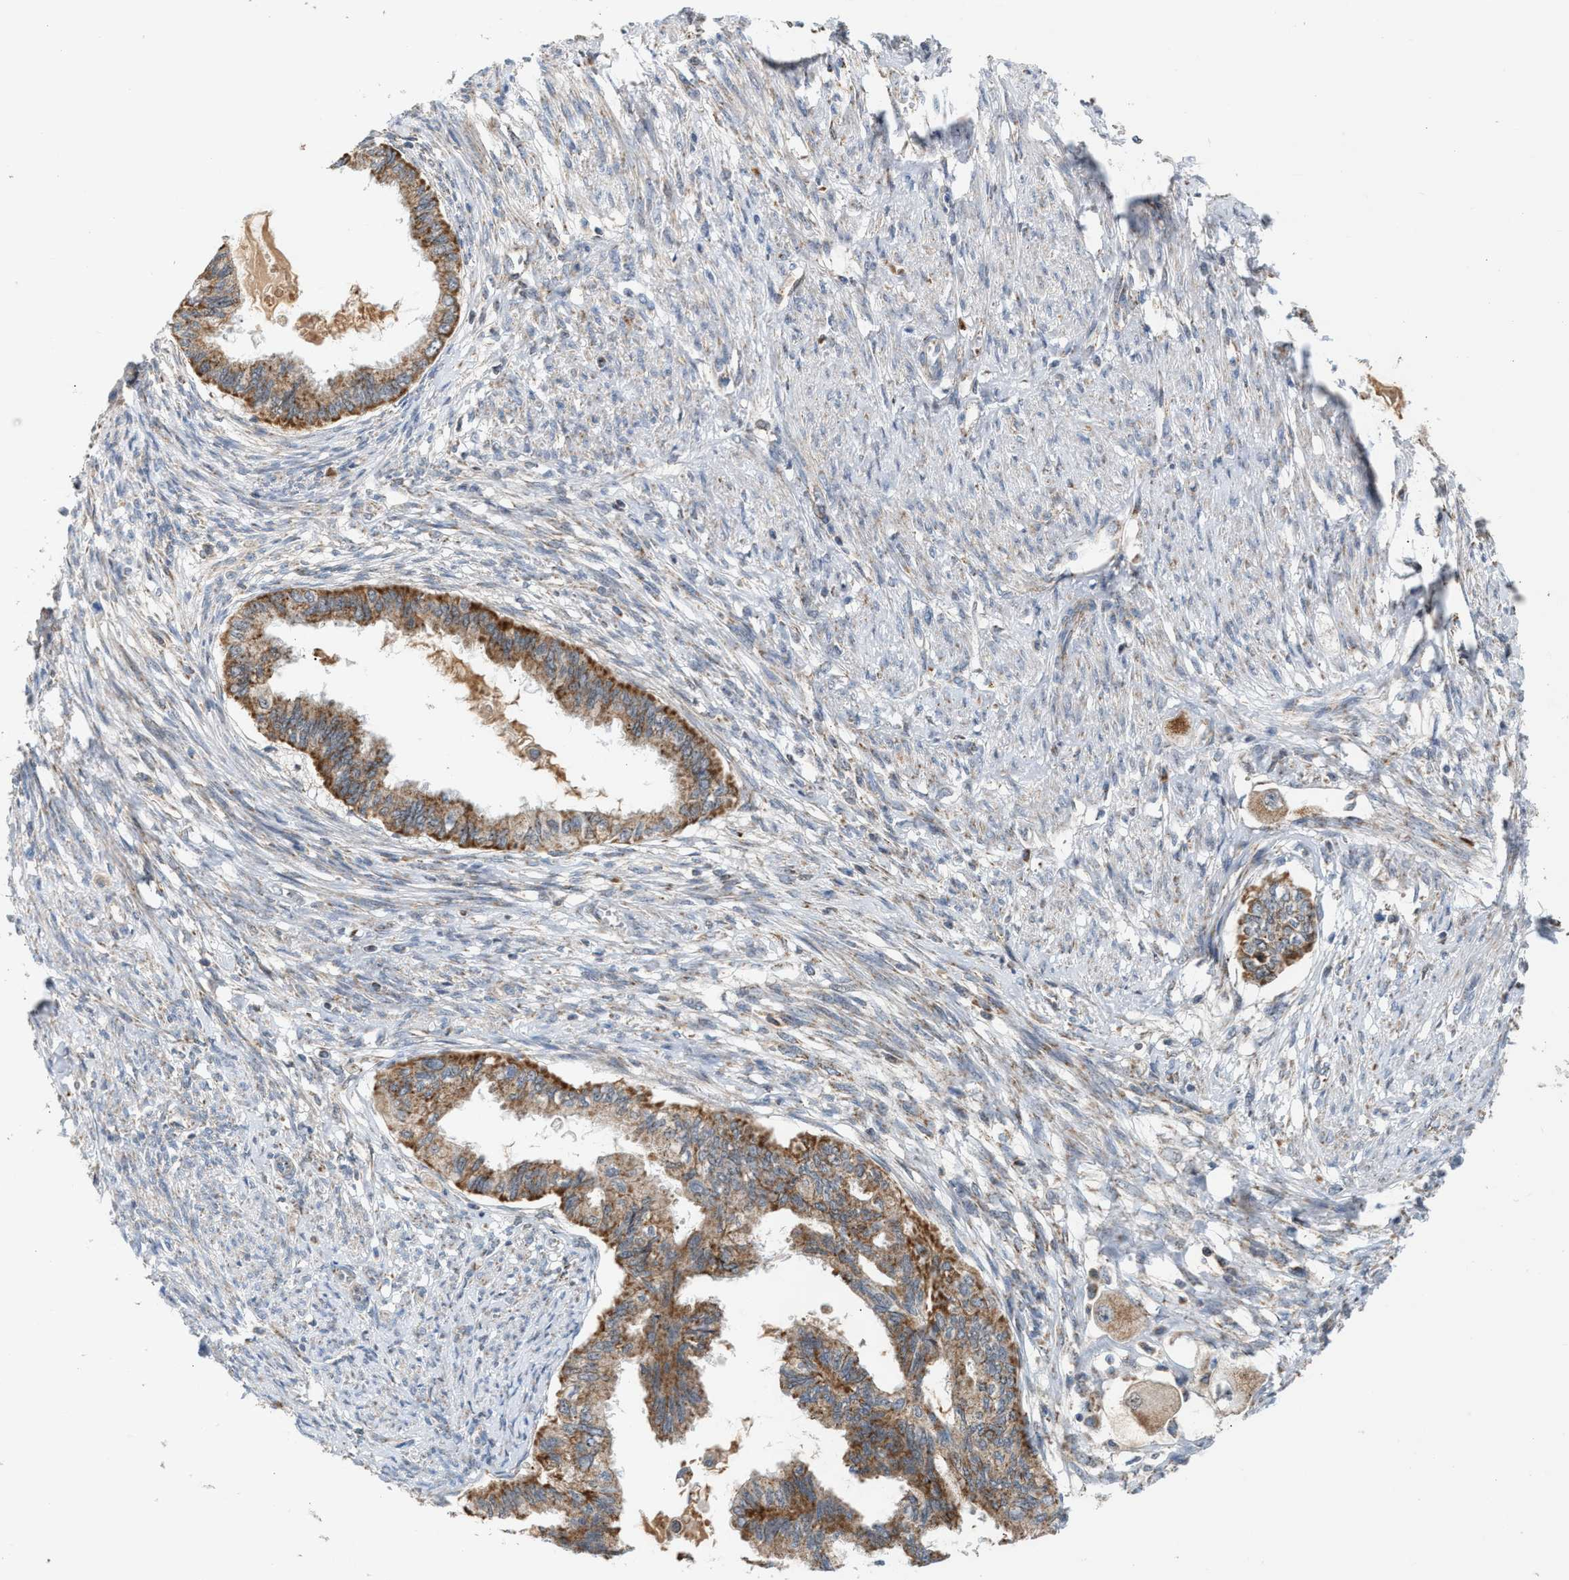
{"staining": {"intensity": "moderate", "quantity": ">75%", "location": "cytoplasmic/membranous"}, "tissue": "cervical cancer", "cell_type": "Tumor cells", "image_type": "cancer", "snomed": [{"axis": "morphology", "description": "Normal tissue, NOS"}, {"axis": "morphology", "description": "Adenocarcinoma, NOS"}, {"axis": "topography", "description": "Cervix"}, {"axis": "topography", "description": "Endometrium"}], "caption": "Brown immunohistochemical staining in human adenocarcinoma (cervical) shows moderate cytoplasmic/membranous staining in approximately >75% of tumor cells.", "gene": "PMPCA", "patient": {"sex": "female", "age": 86}}